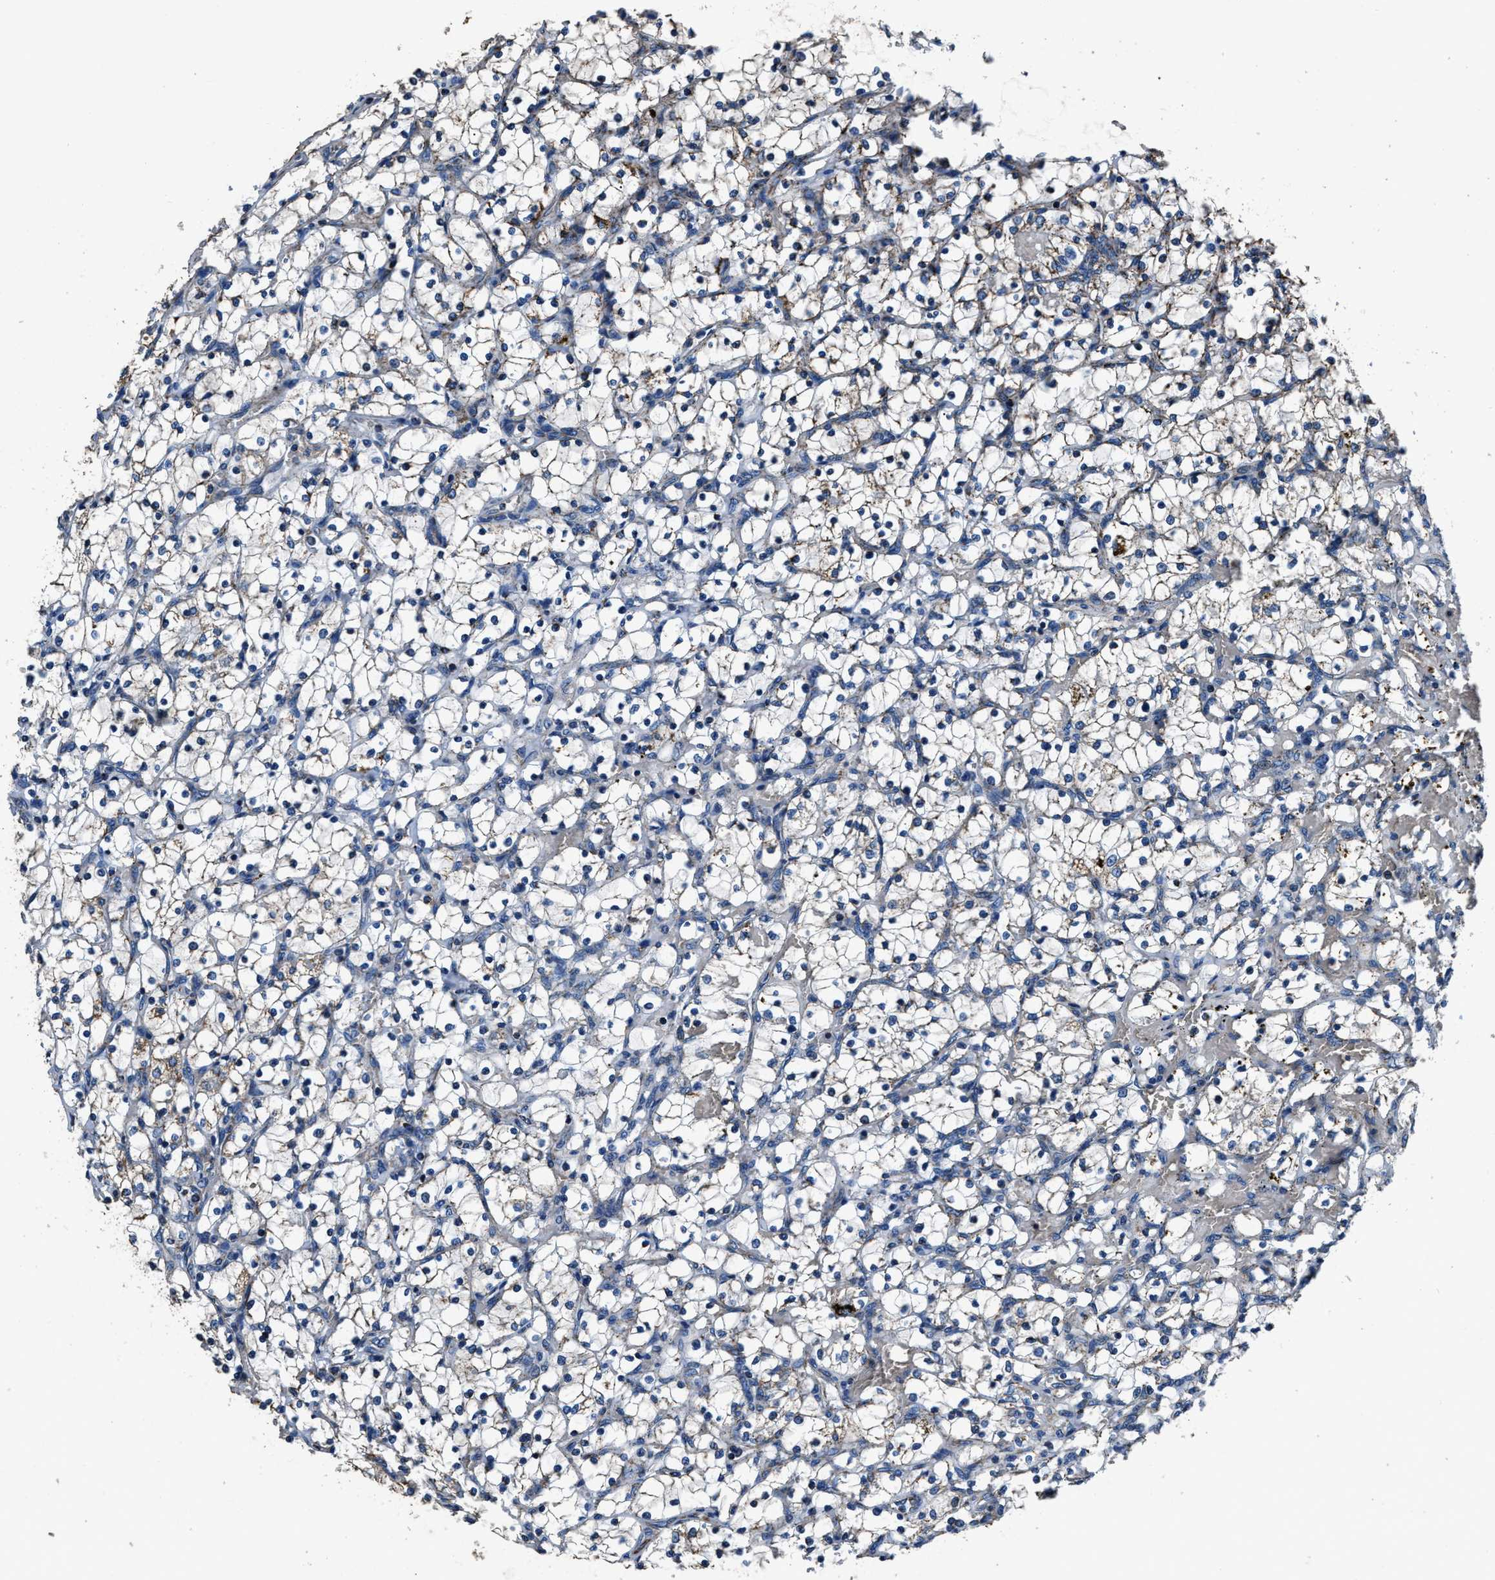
{"staining": {"intensity": "negative", "quantity": "none", "location": "none"}, "tissue": "renal cancer", "cell_type": "Tumor cells", "image_type": "cancer", "snomed": [{"axis": "morphology", "description": "Adenocarcinoma, NOS"}, {"axis": "topography", "description": "Kidney"}], "caption": "A micrograph of renal adenocarcinoma stained for a protein demonstrates no brown staining in tumor cells.", "gene": "OGDH", "patient": {"sex": "female", "age": 69}}